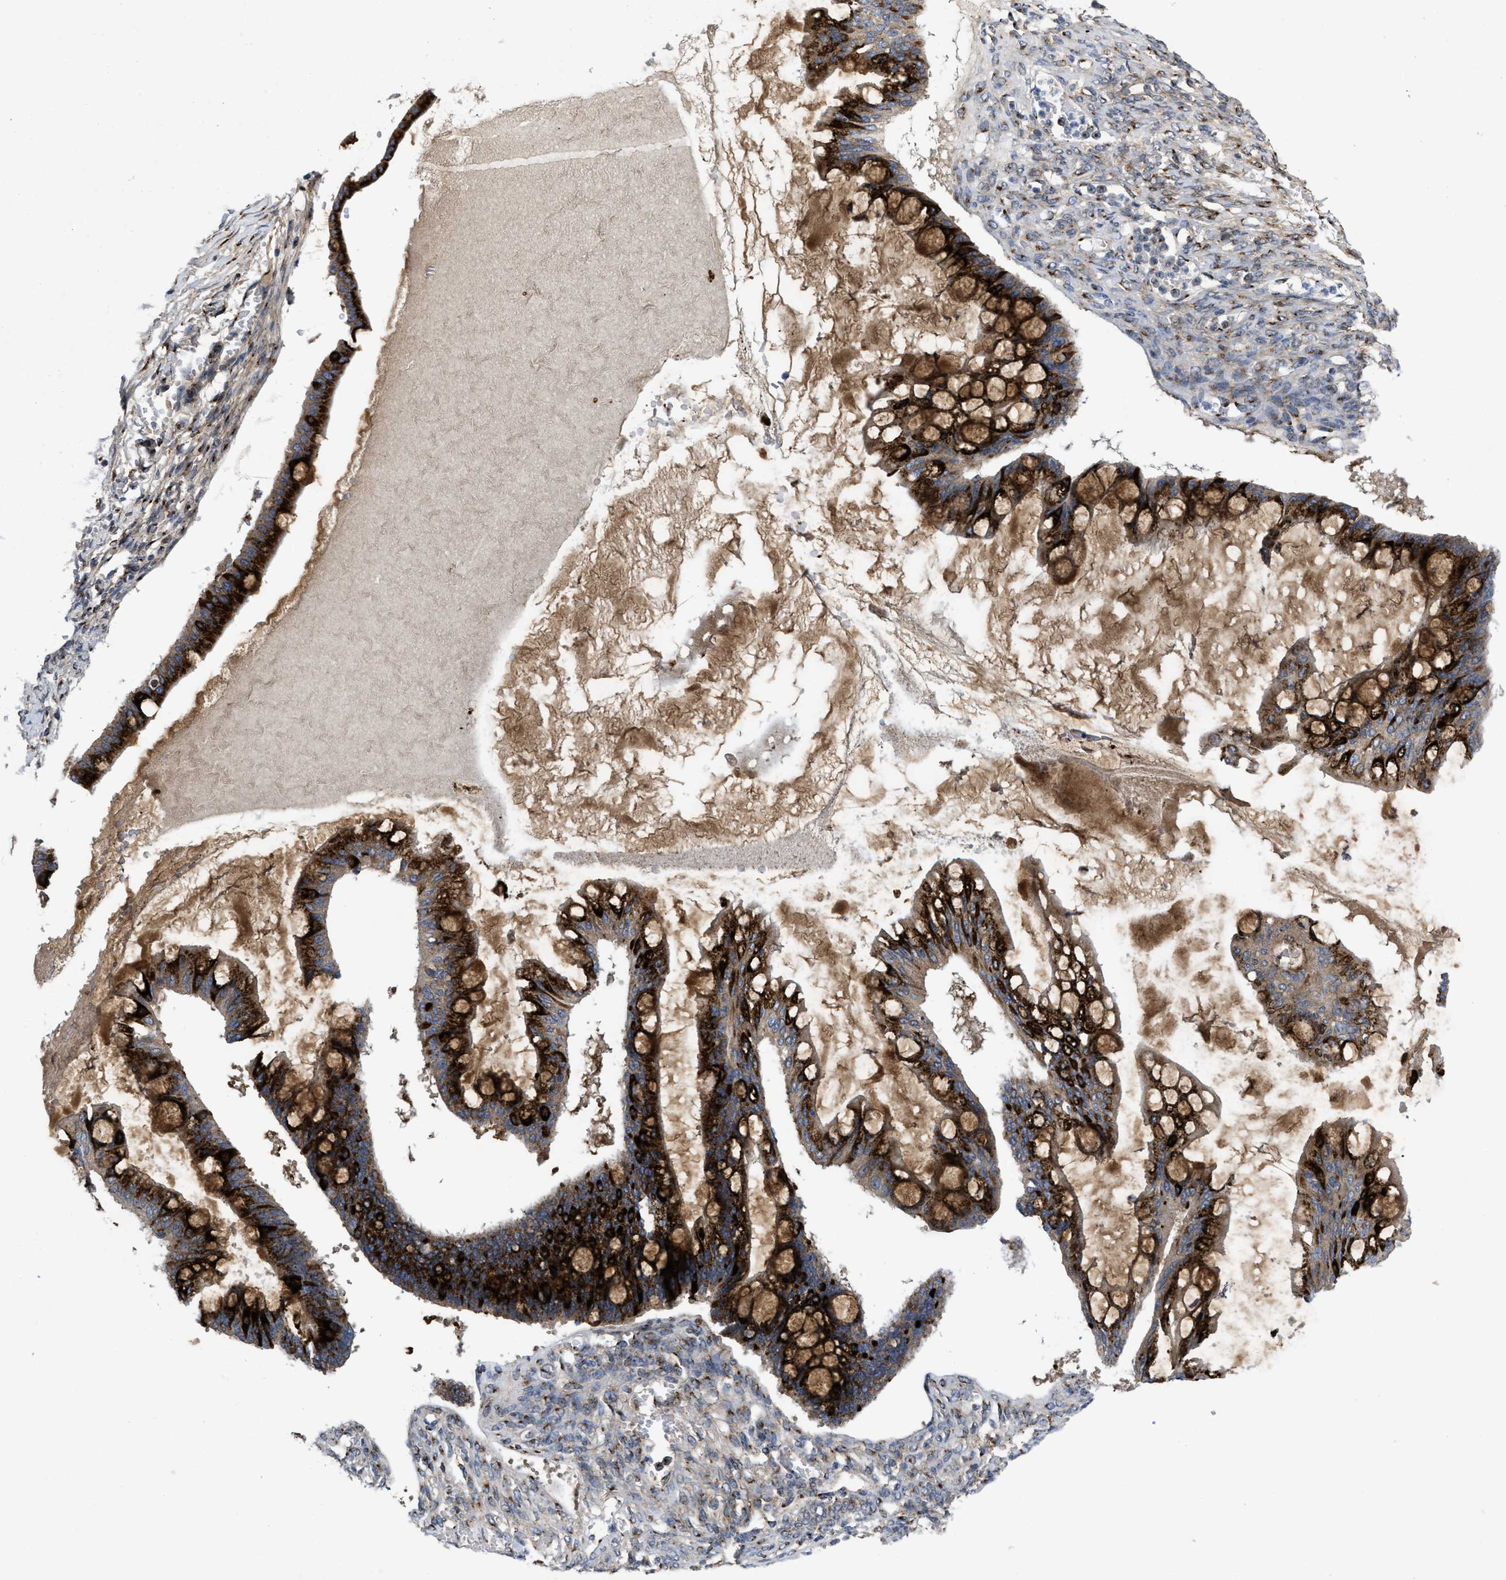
{"staining": {"intensity": "strong", "quantity": "25%-75%", "location": "cytoplasmic/membranous"}, "tissue": "ovarian cancer", "cell_type": "Tumor cells", "image_type": "cancer", "snomed": [{"axis": "morphology", "description": "Cystadenocarcinoma, mucinous, NOS"}, {"axis": "topography", "description": "Ovary"}], "caption": "About 25%-75% of tumor cells in ovarian mucinous cystadenocarcinoma show strong cytoplasmic/membranous protein staining as visualized by brown immunohistochemical staining.", "gene": "ZNF70", "patient": {"sex": "female", "age": 73}}